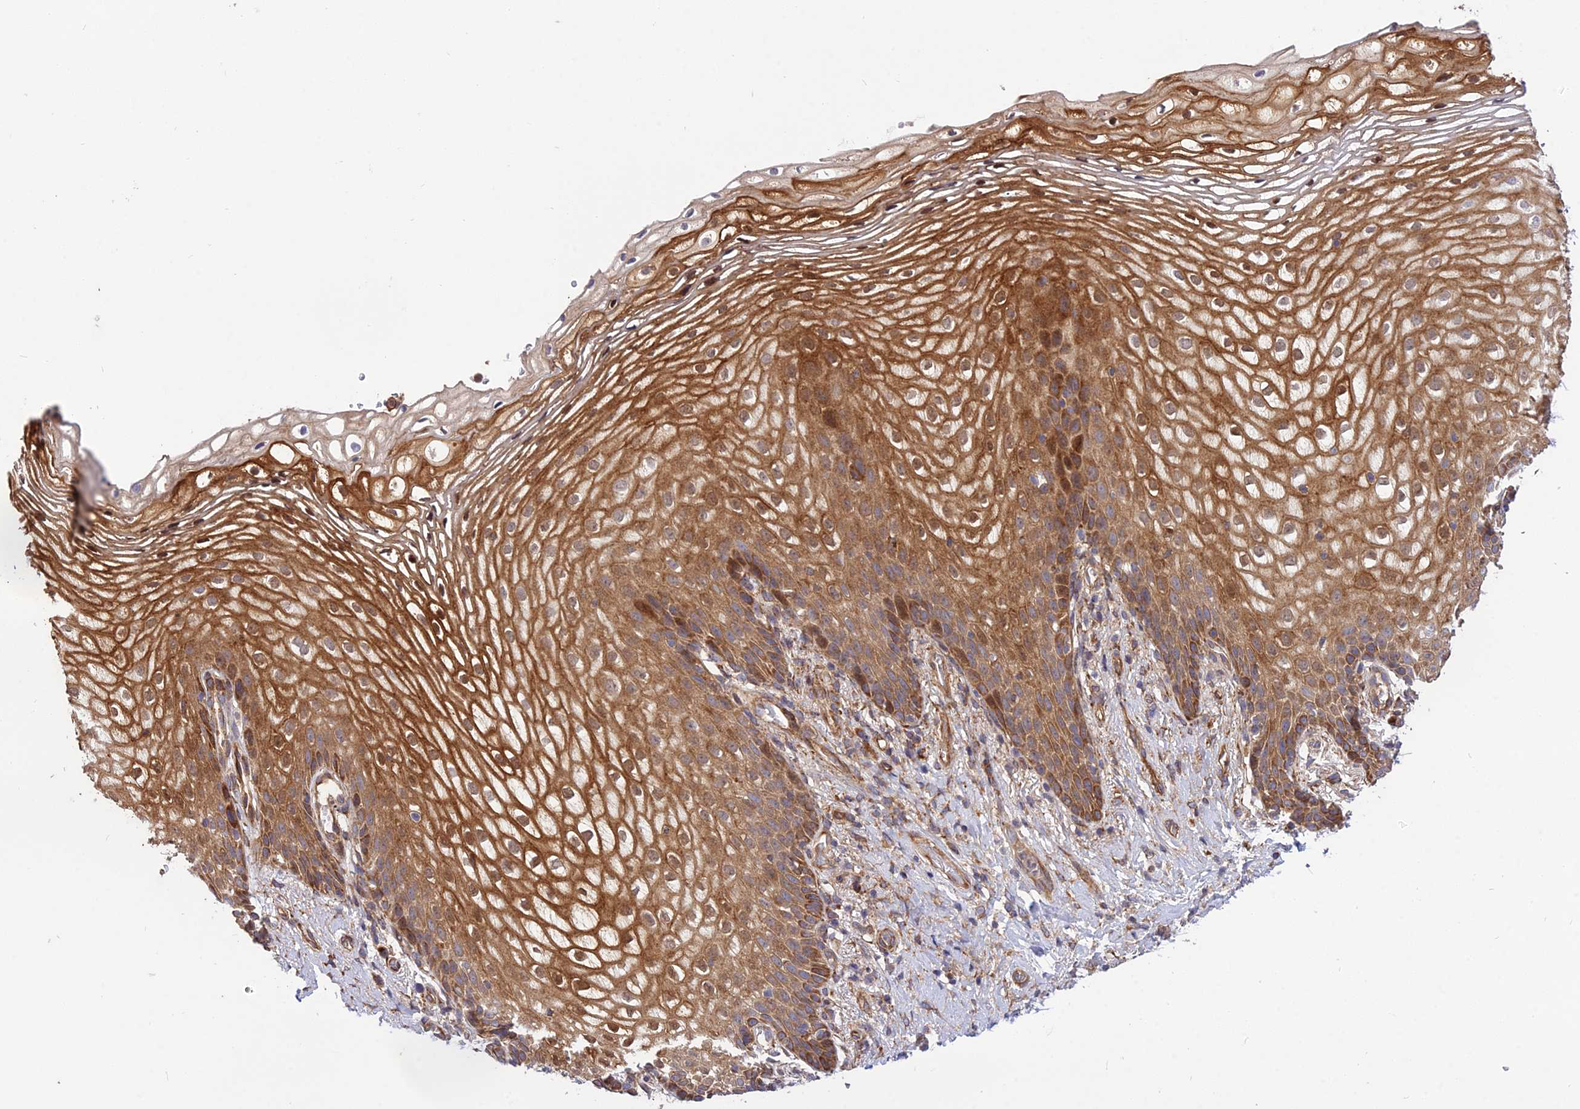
{"staining": {"intensity": "strong", "quantity": ">75%", "location": "cytoplasmic/membranous,nuclear"}, "tissue": "vagina", "cell_type": "Squamous epithelial cells", "image_type": "normal", "snomed": [{"axis": "morphology", "description": "Normal tissue, NOS"}, {"axis": "topography", "description": "Vagina"}], "caption": "IHC histopathology image of unremarkable vagina stained for a protein (brown), which demonstrates high levels of strong cytoplasmic/membranous,nuclear expression in about >75% of squamous epithelial cells.", "gene": "ROCK1", "patient": {"sex": "female", "age": 60}}